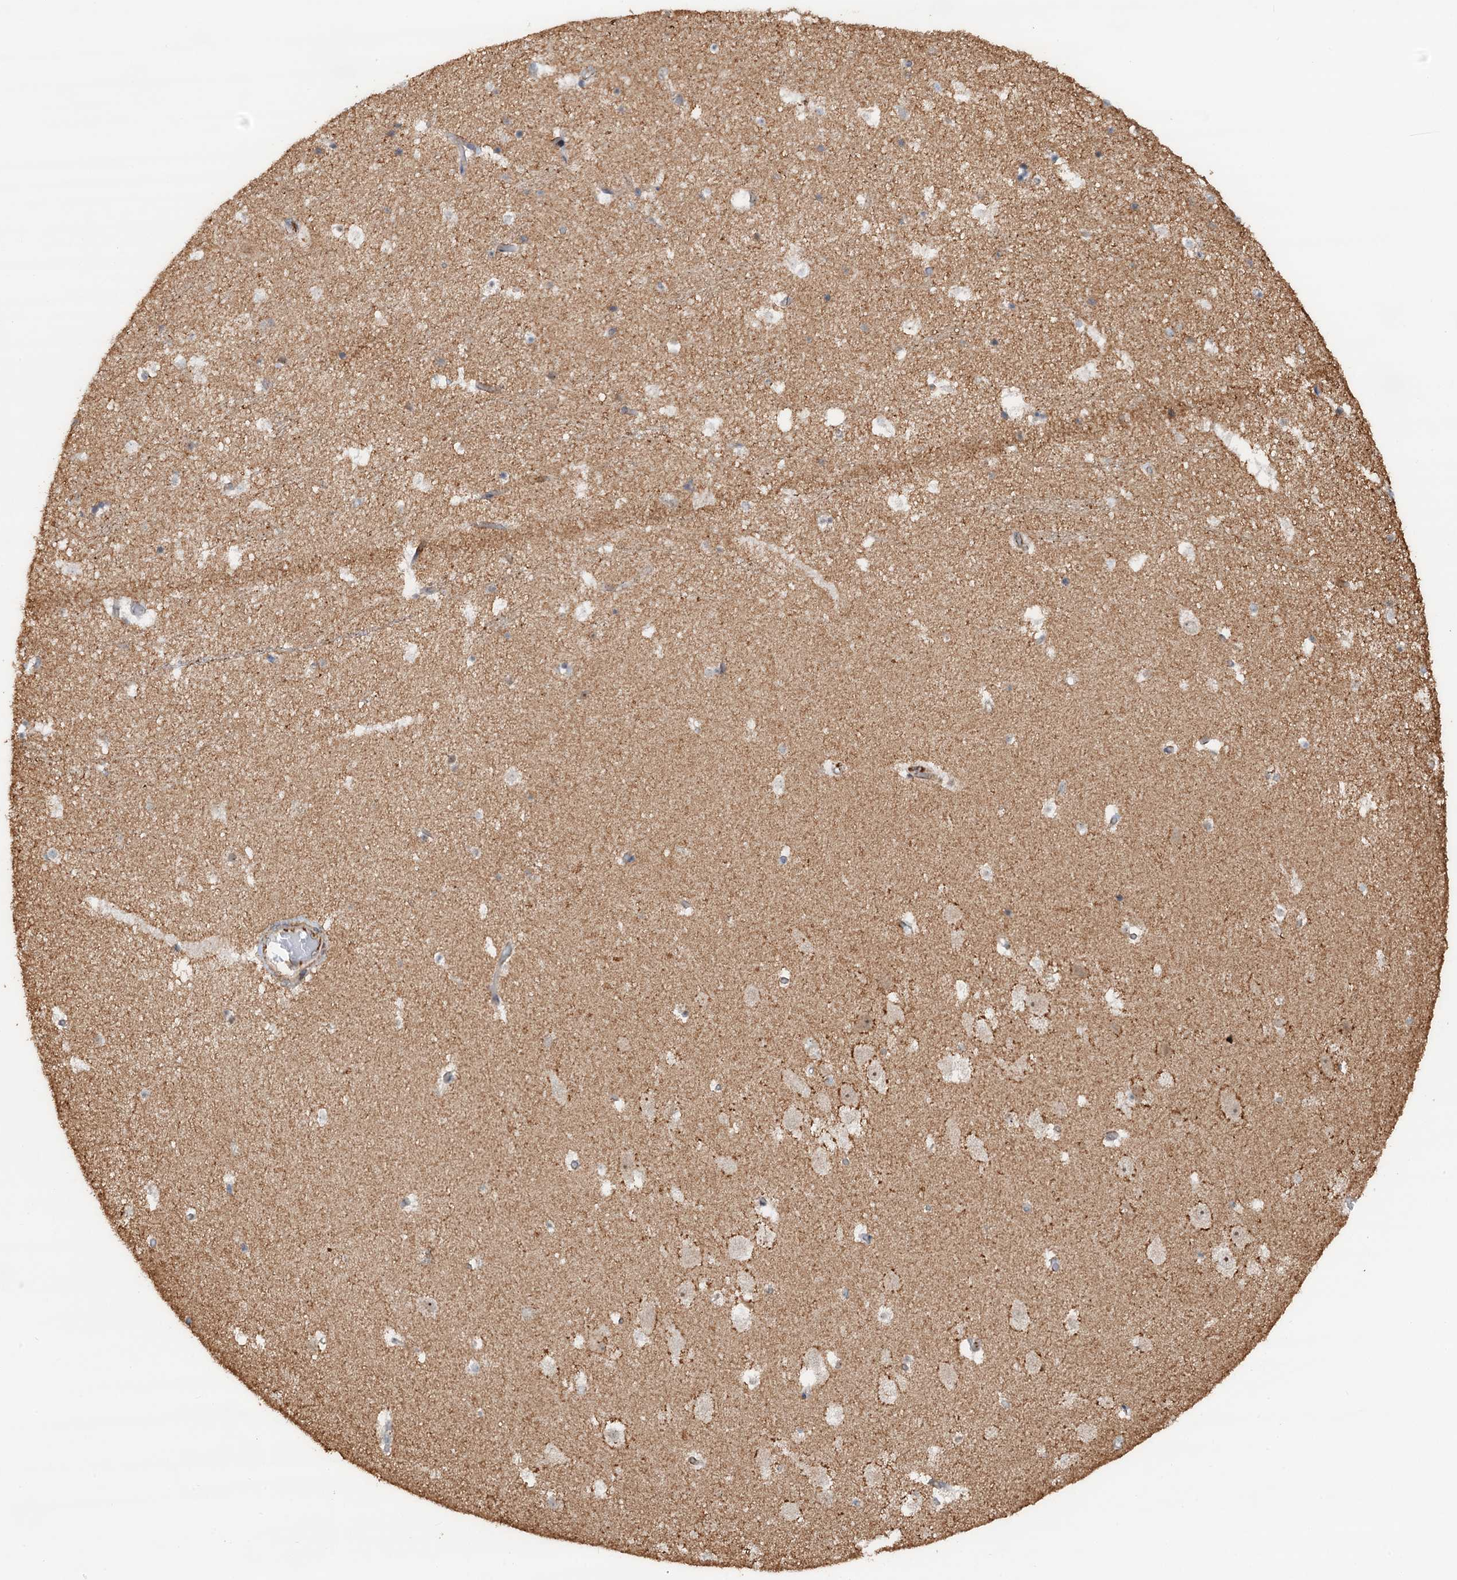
{"staining": {"intensity": "negative", "quantity": "none", "location": "none"}, "tissue": "hippocampus", "cell_type": "Glial cells", "image_type": "normal", "snomed": [{"axis": "morphology", "description": "Normal tissue, NOS"}, {"axis": "topography", "description": "Hippocampus"}], "caption": "IHC histopathology image of benign hippocampus: human hippocampus stained with DAB displays no significant protein expression in glial cells. (DAB IHC visualized using brightfield microscopy, high magnification).", "gene": "TMA16", "patient": {"sex": "female", "age": 52}}